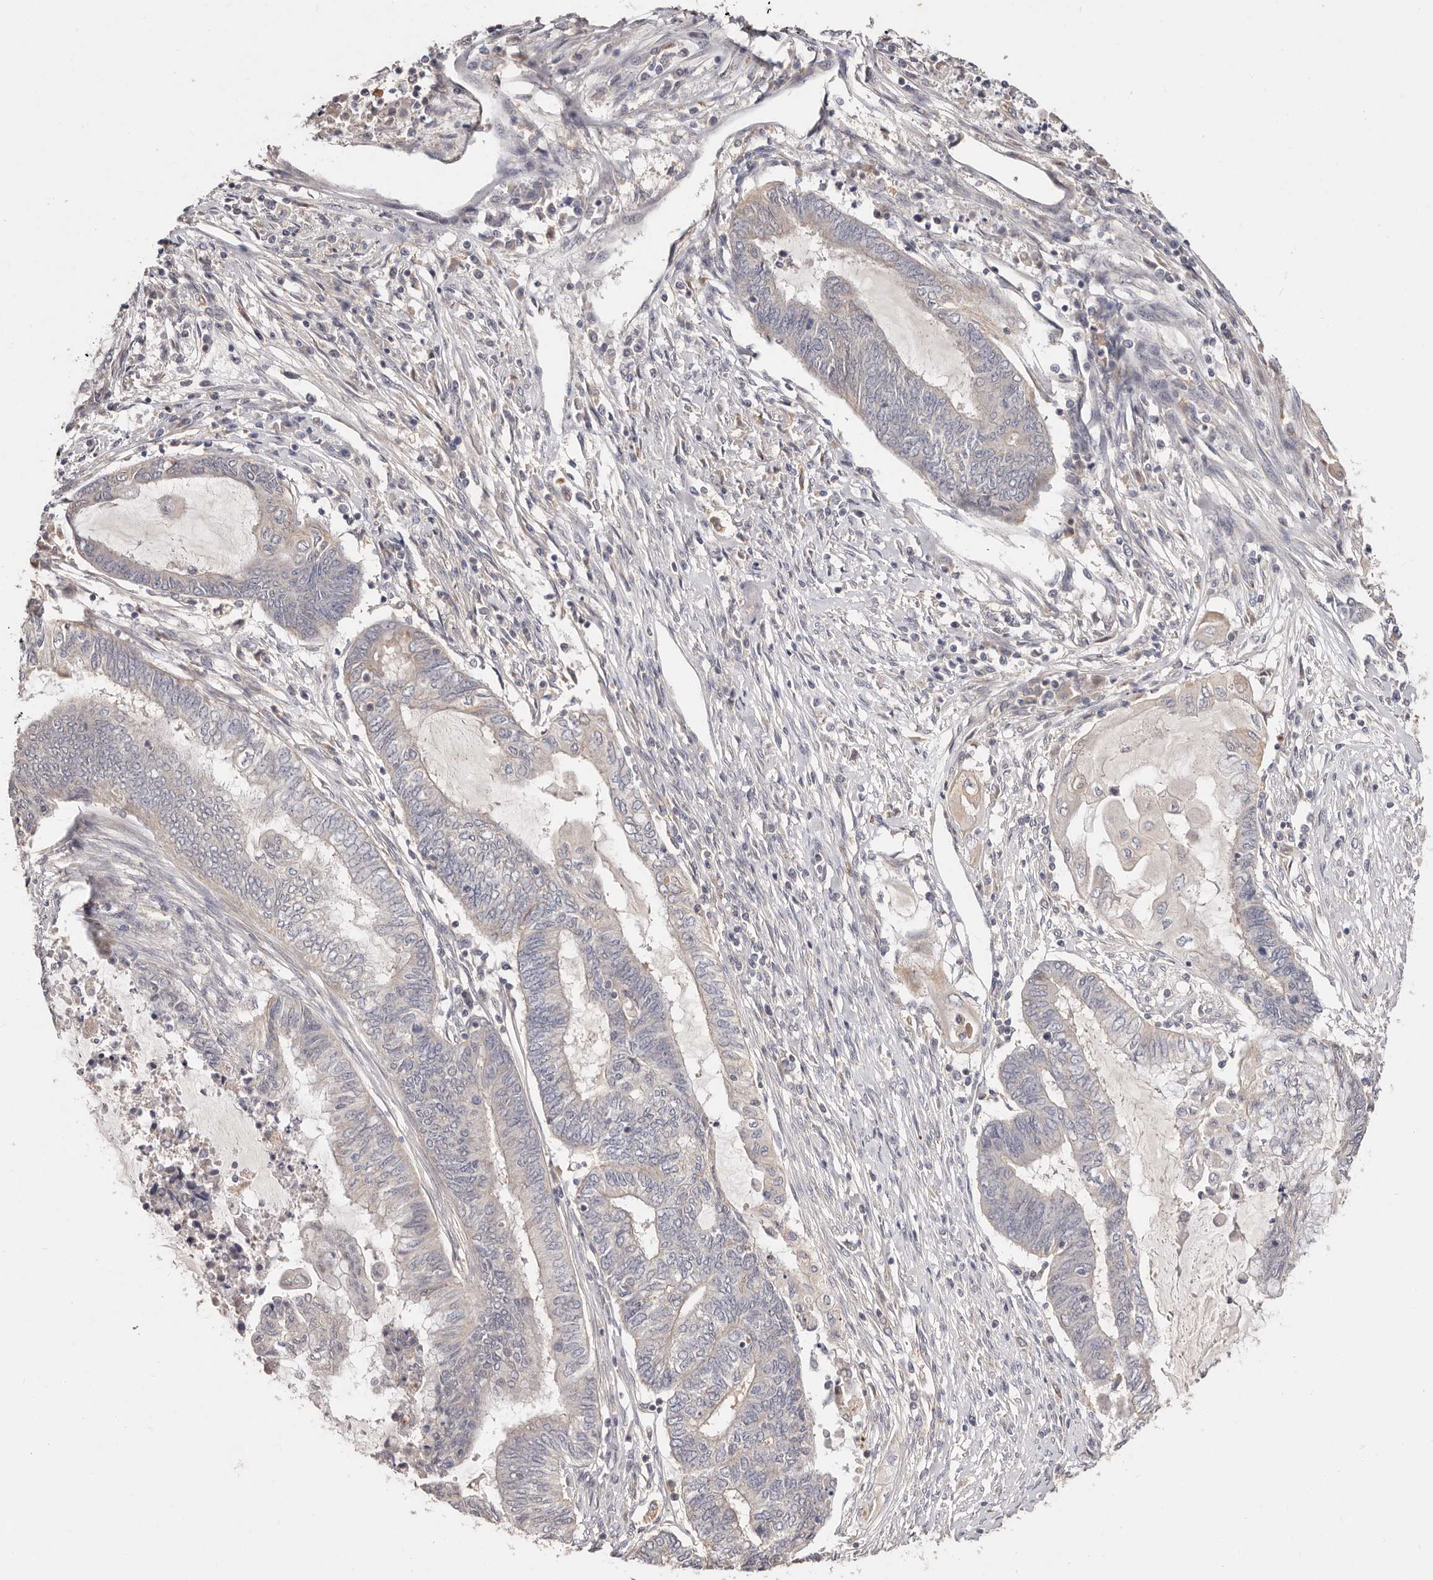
{"staining": {"intensity": "negative", "quantity": "none", "location": "none"}, "tissue": "endometrial cancer", "cell_type": "Tumor cells", "image_type": "cancer", "snomed": [{"axis": "morphology", "description": "Adenocarcinoma, NOS"}, {"axis": "topography", "description": "Uterus"}, {"axis": "topography", "description": "Endometrium"}], "caption": "Tumor cells are negative for brown protein staining in endometrial cancer (adenocarcinoma).", "gene": "THBS3", "patient": {"sex": "female", "age": 70}}